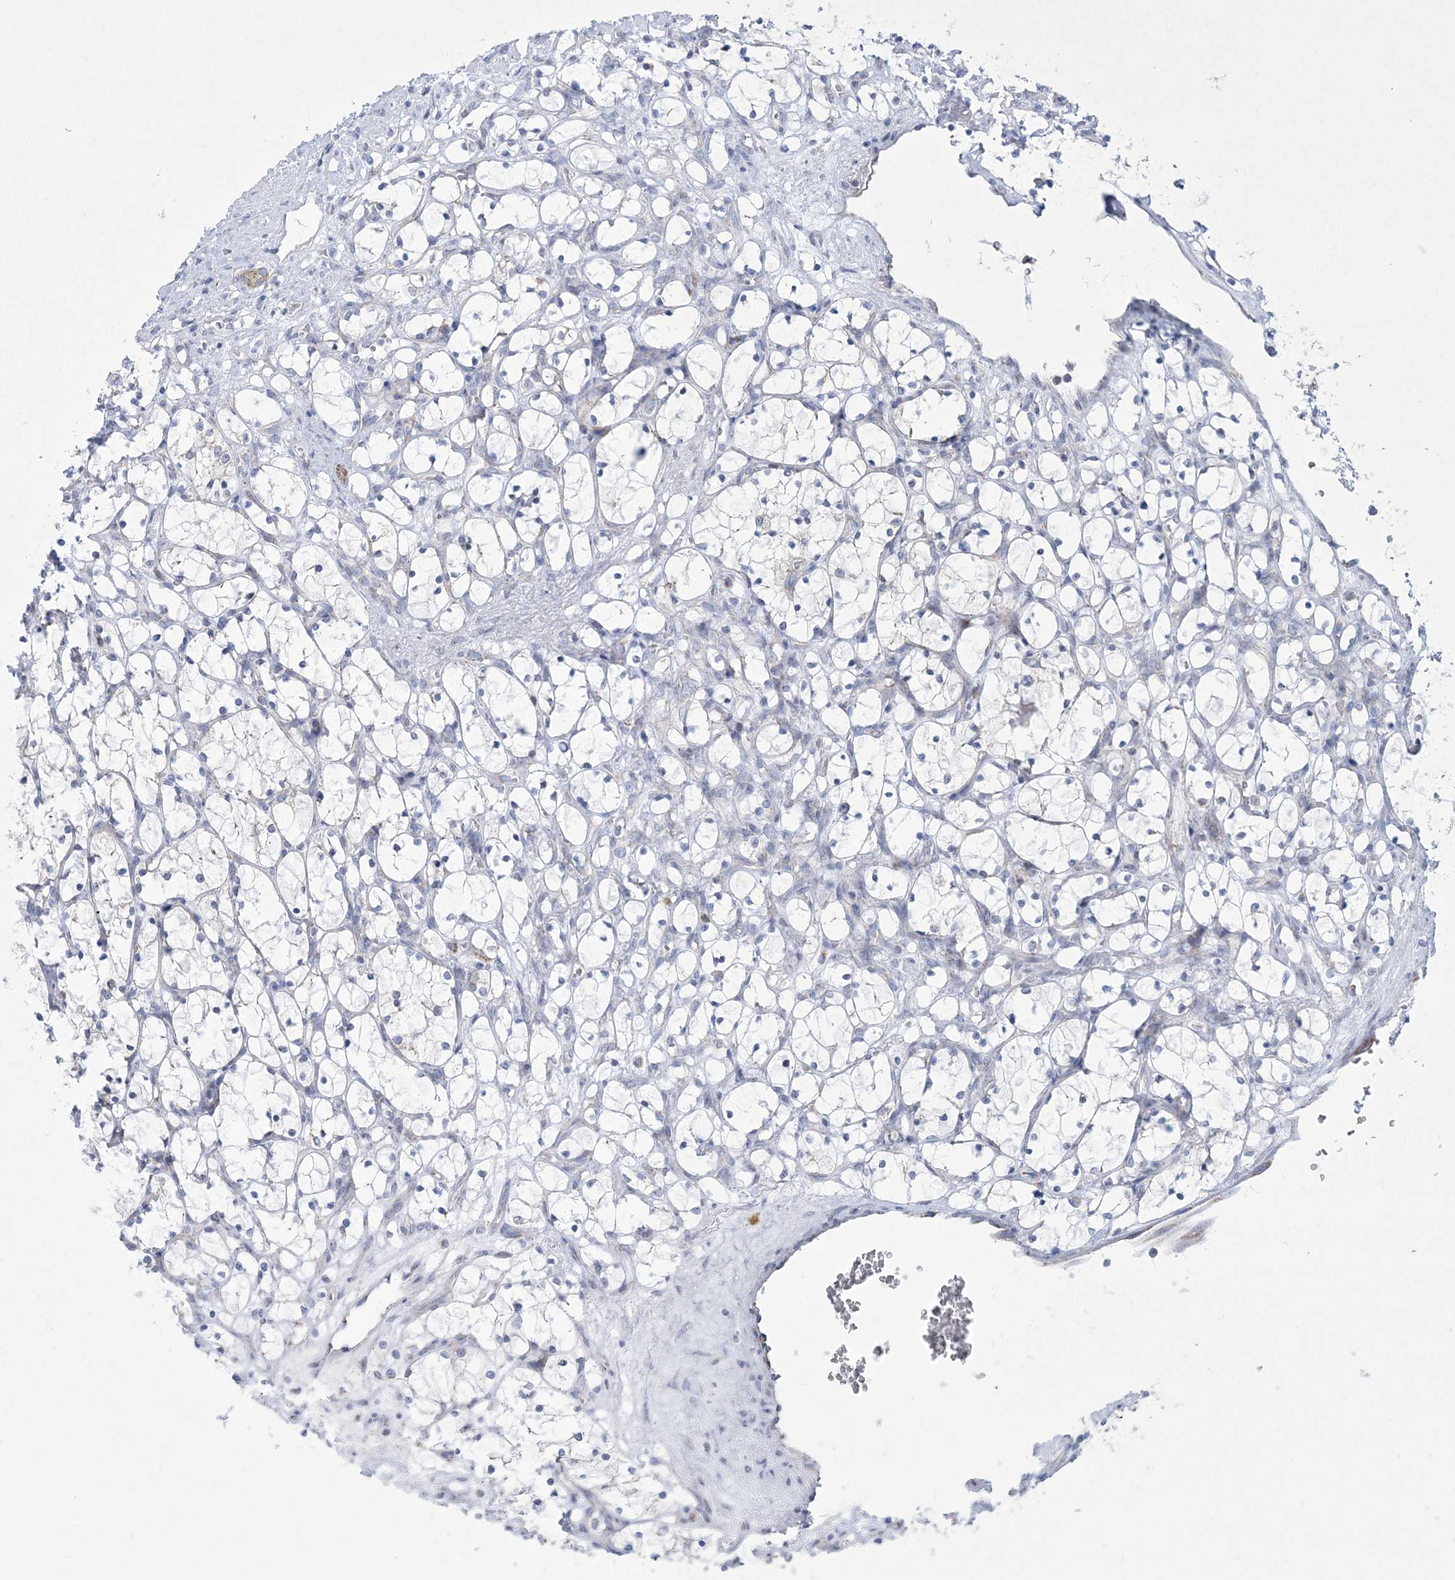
{"staining": {"intensity": "negative", "quantity": "none", "location": "none"}, "tissue": "renal cancer", "cell_type": "Tumor cells", "image_type": "cancer", "snomed": [{"axis": "morphology", "description": "Adenocarcinoma, NOS"}, {"axis": "topography", "description": "Kidney"}], "caption": "Immunohistochemical staining of renal cancer (adenocarcinoma) reveals no significant positivity in tumor cells.", "gene": "CES4A", "patient": {"sex": "female", "age": 69}}